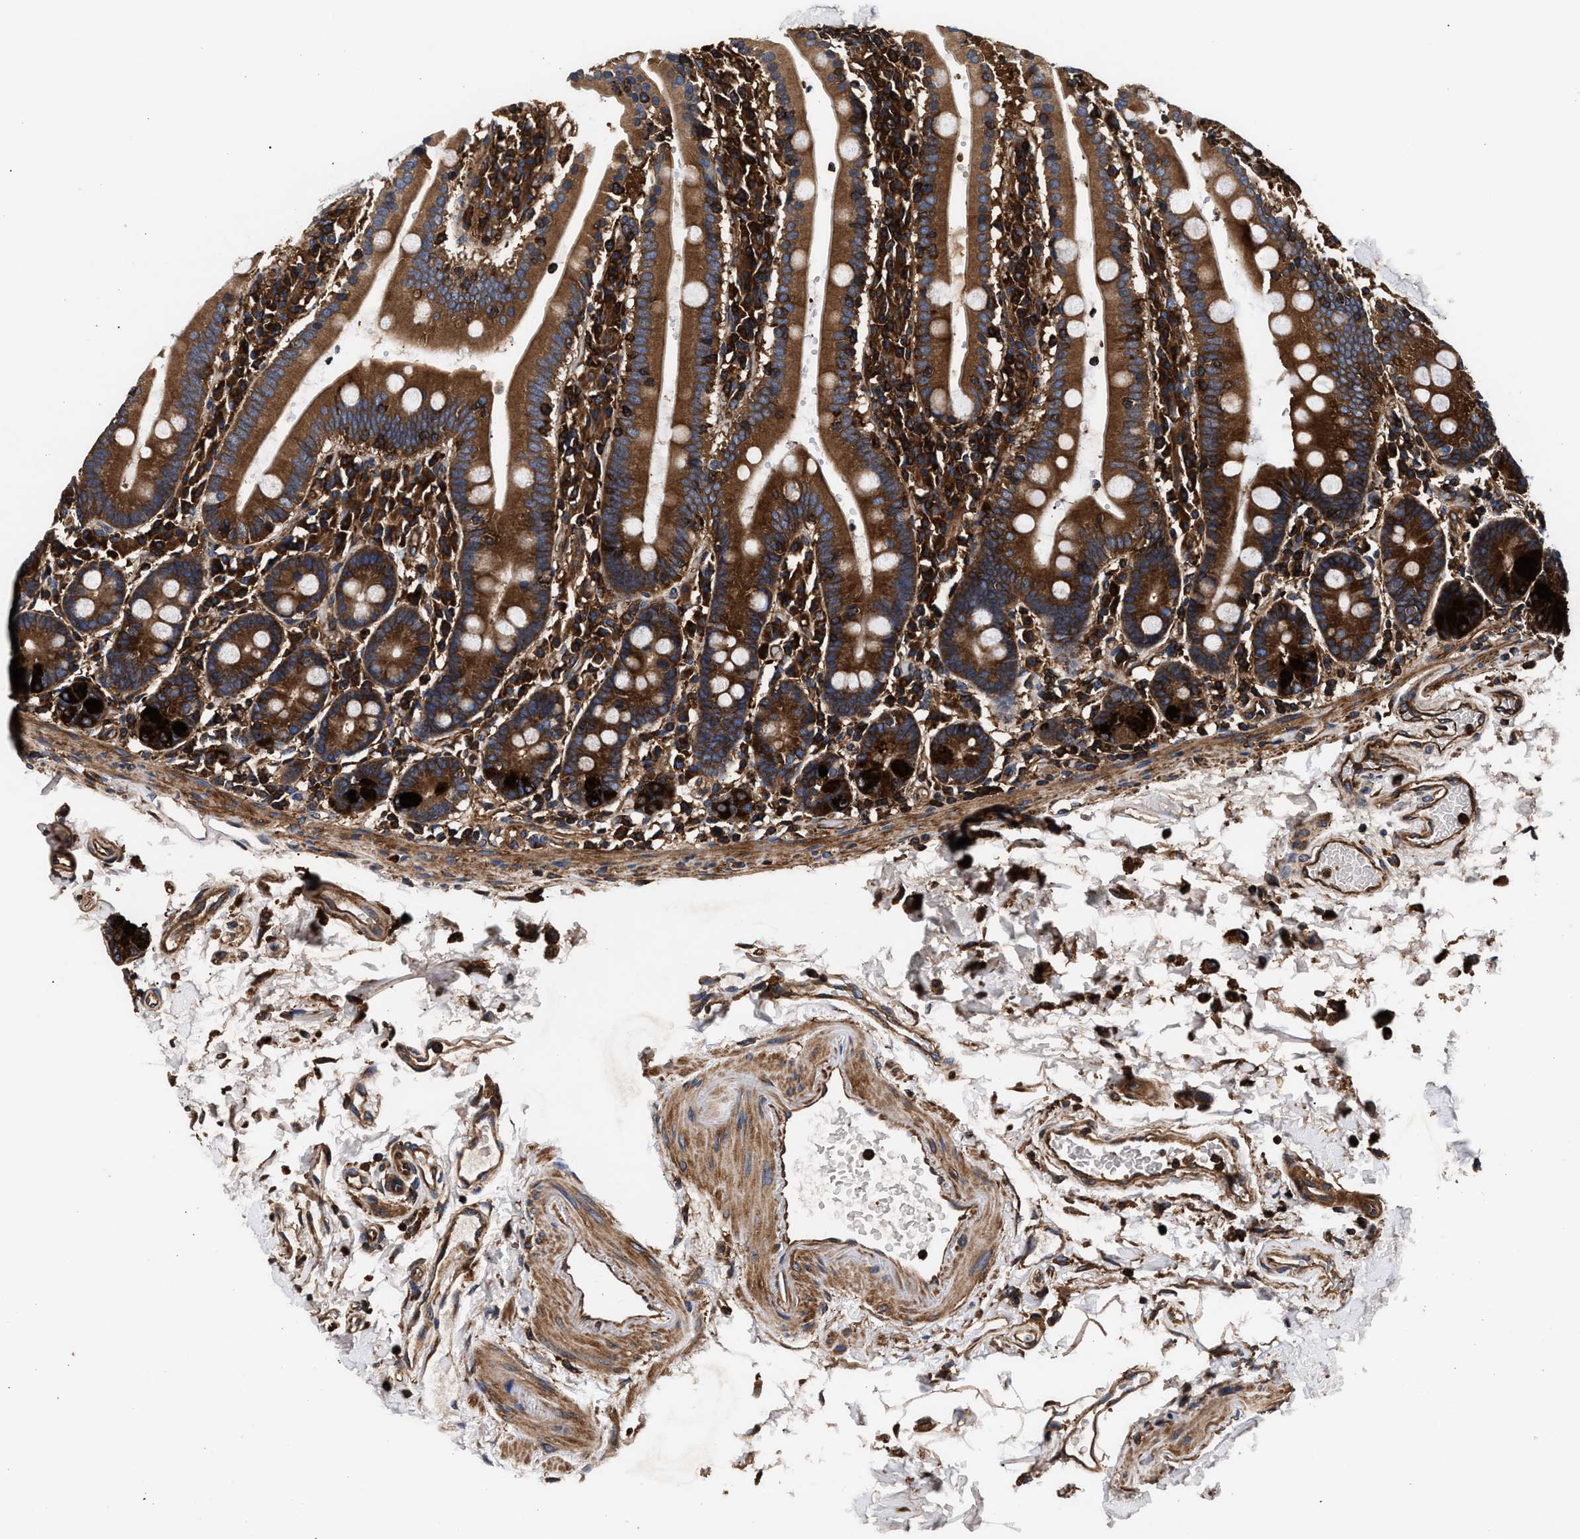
{"staining": {"intensity": "strong", "quantity": ">75%", "location": "cytoplasmic/membranous"}, "tissue": "duodenum", "cell_type": "Glandular cells", "image_type": "normal", "snomed": [{"axis": "morphology", "description": "Normal tissue, NOS"}, {"axis": "topography", "description": "Small intestine, NOS"}], "caption": "Glandular cells demonstrate high levels of strong cytoplasmic/membranous expression in approximately >75% of cells in normal duodenum.", "gene": "ENSG00000286112", "patient": {"sex": "female", "age": 71}}